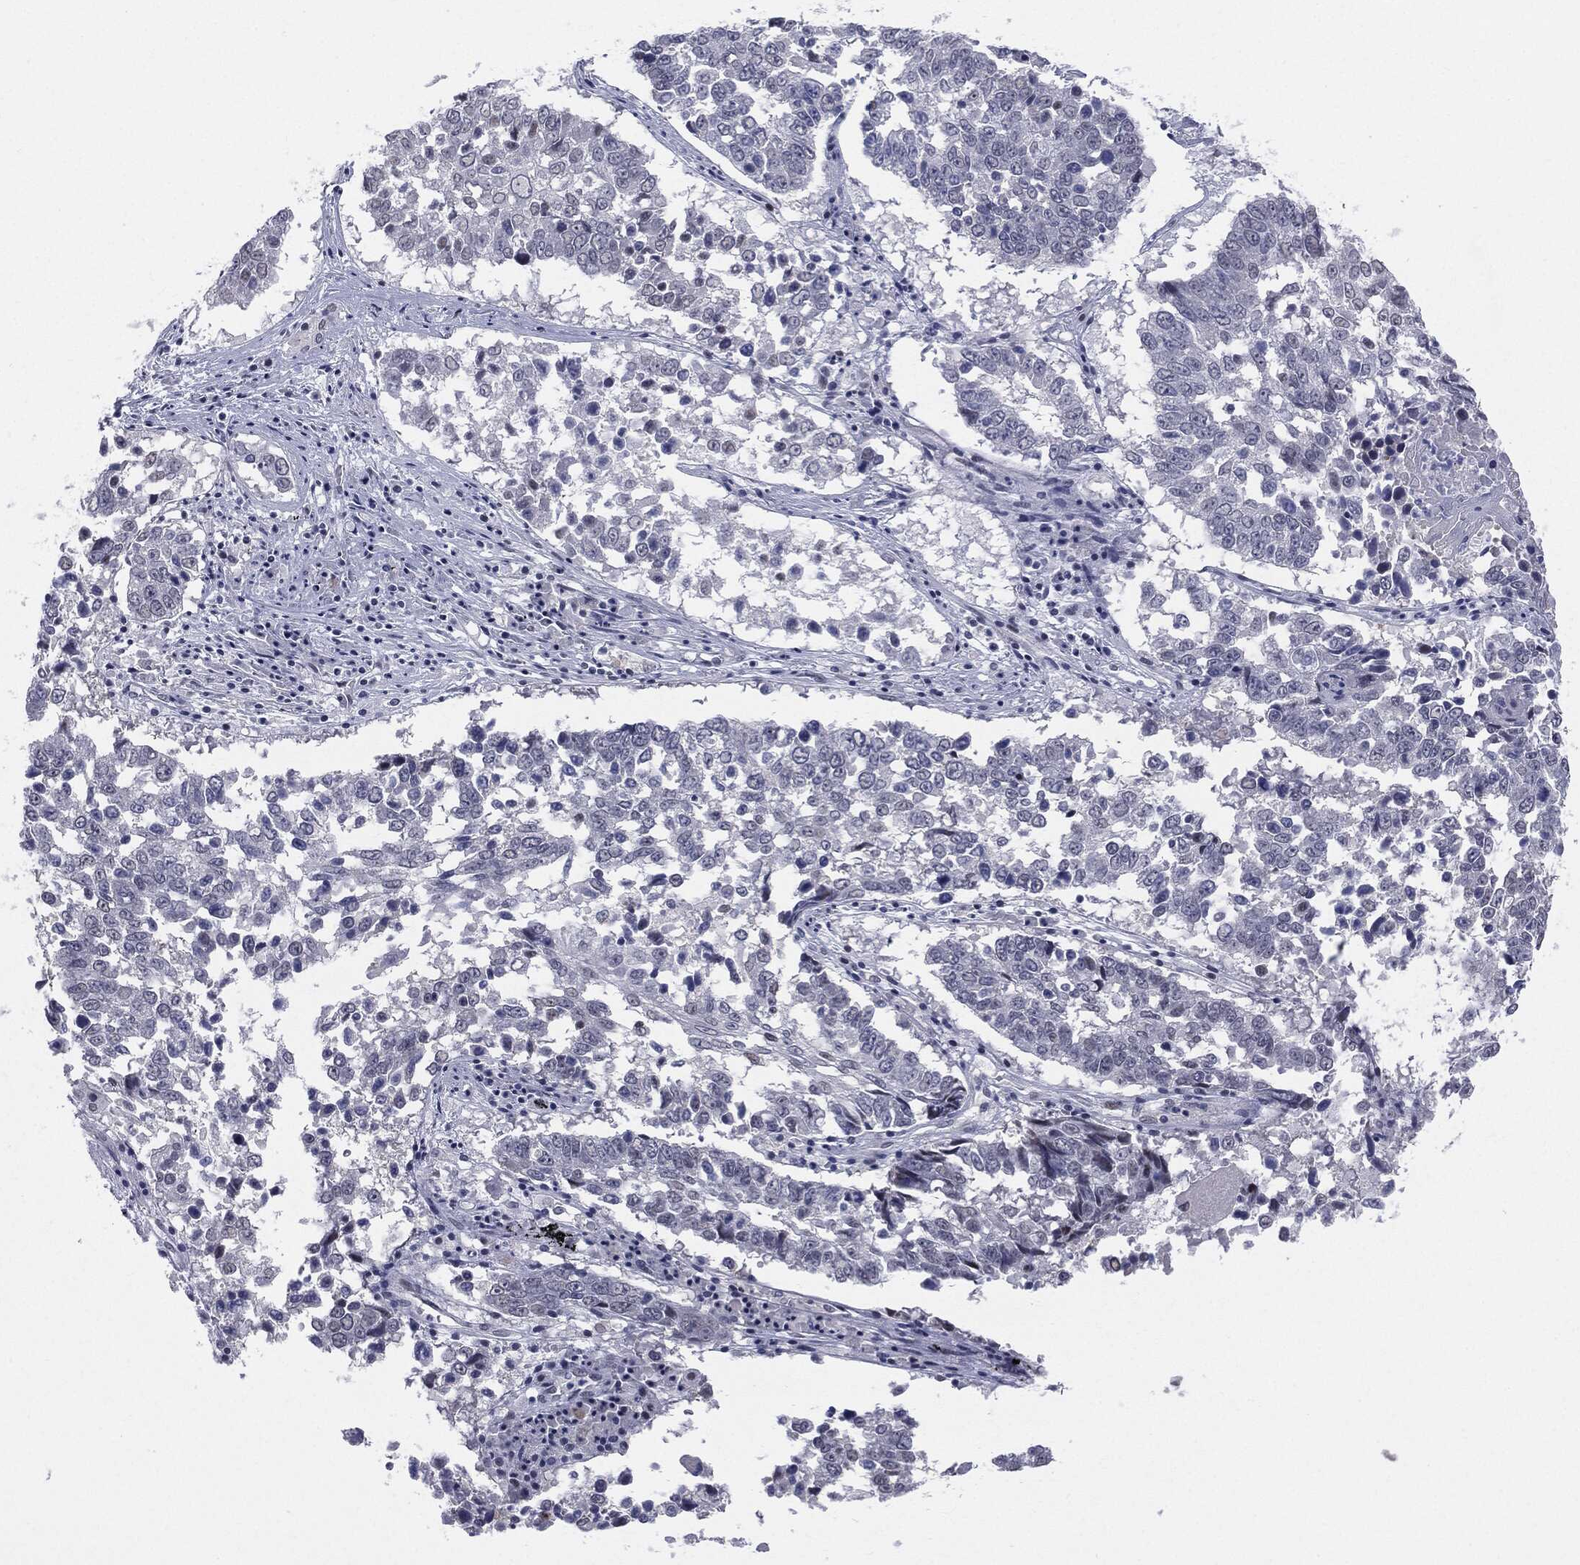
{"staining": {"intensity": "negative", "quantity": "none", "location": "none"}, "tissue": "lung cancer", "cell_type": "Tumor cells", "image_type": "cancer", "snomed": [{"axis": "morphology", "description": "Squamous cell carcinoma, NOS"}, {"axis": "topography", "description": "Lung"}], "caption": "High magnification brightfield microscopy of lung cancer stained with DAB (brown) and counterstained with hematoxylin (blue): tumor cells show no significant staining.", "gene": "SLC5A5", "patient": {"sex": "male", "age": 82}}